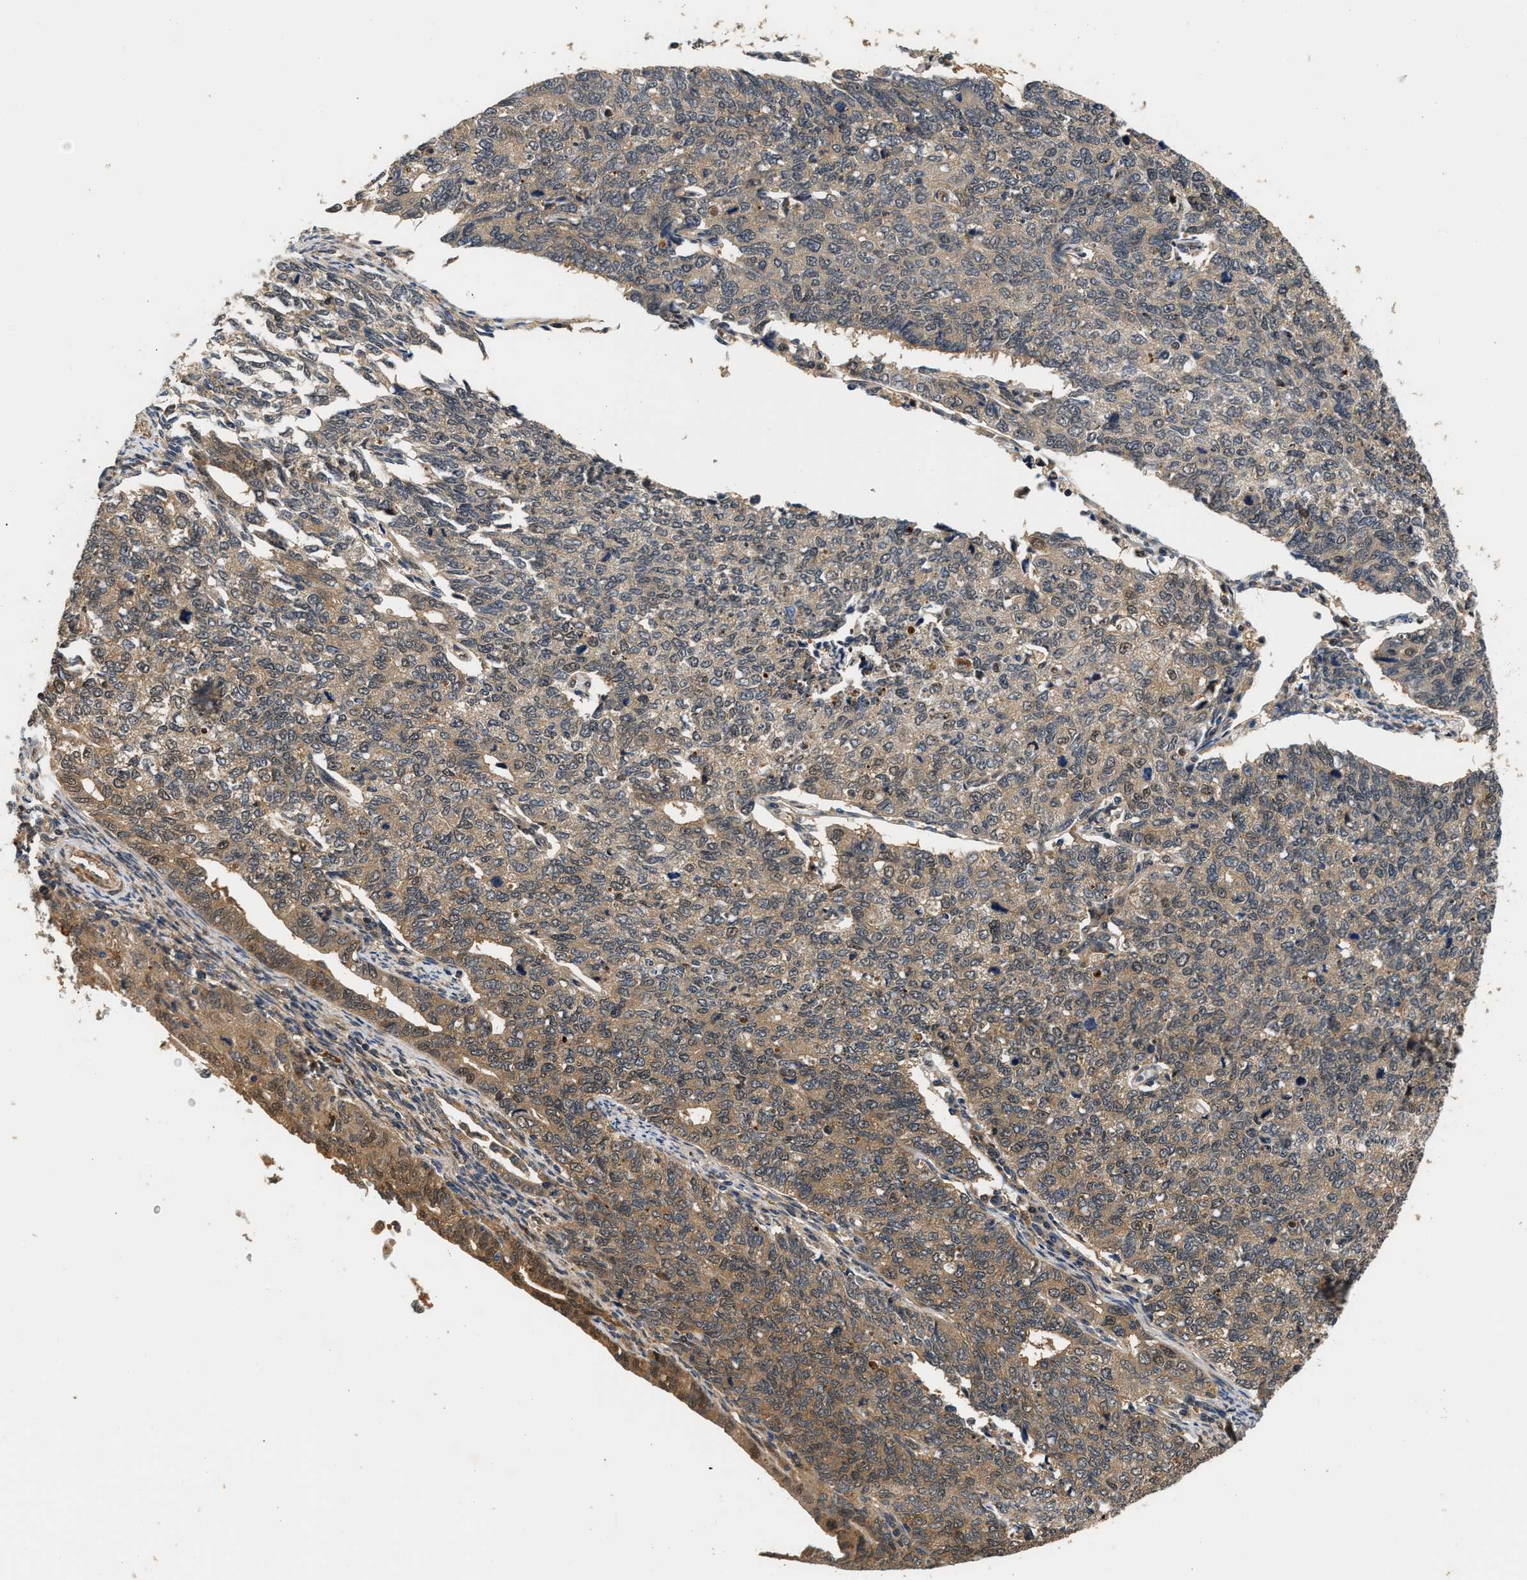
{"staining": {"intensity": "moderate", "quantity": ">75%", "location": "cytoplasmic/membranous"}, "tissue": "cervical cancer", "cell_type": "Tumor cells", "image_type": "cancer", "snomed": [{"axis": "morphology", "description": "Squamous cell carcinoma, NOS"}, {"axis": "topography", "description": "Cervix"}], "caption": "This is an image of immunohistochemistry staining of cervical squamous cell carcinoma, which shows moderate positivity in the cytoplasmic/membranous of tumor cells.", "gene": "LARP6", "patient": {"sex": "female", "age": 63}}